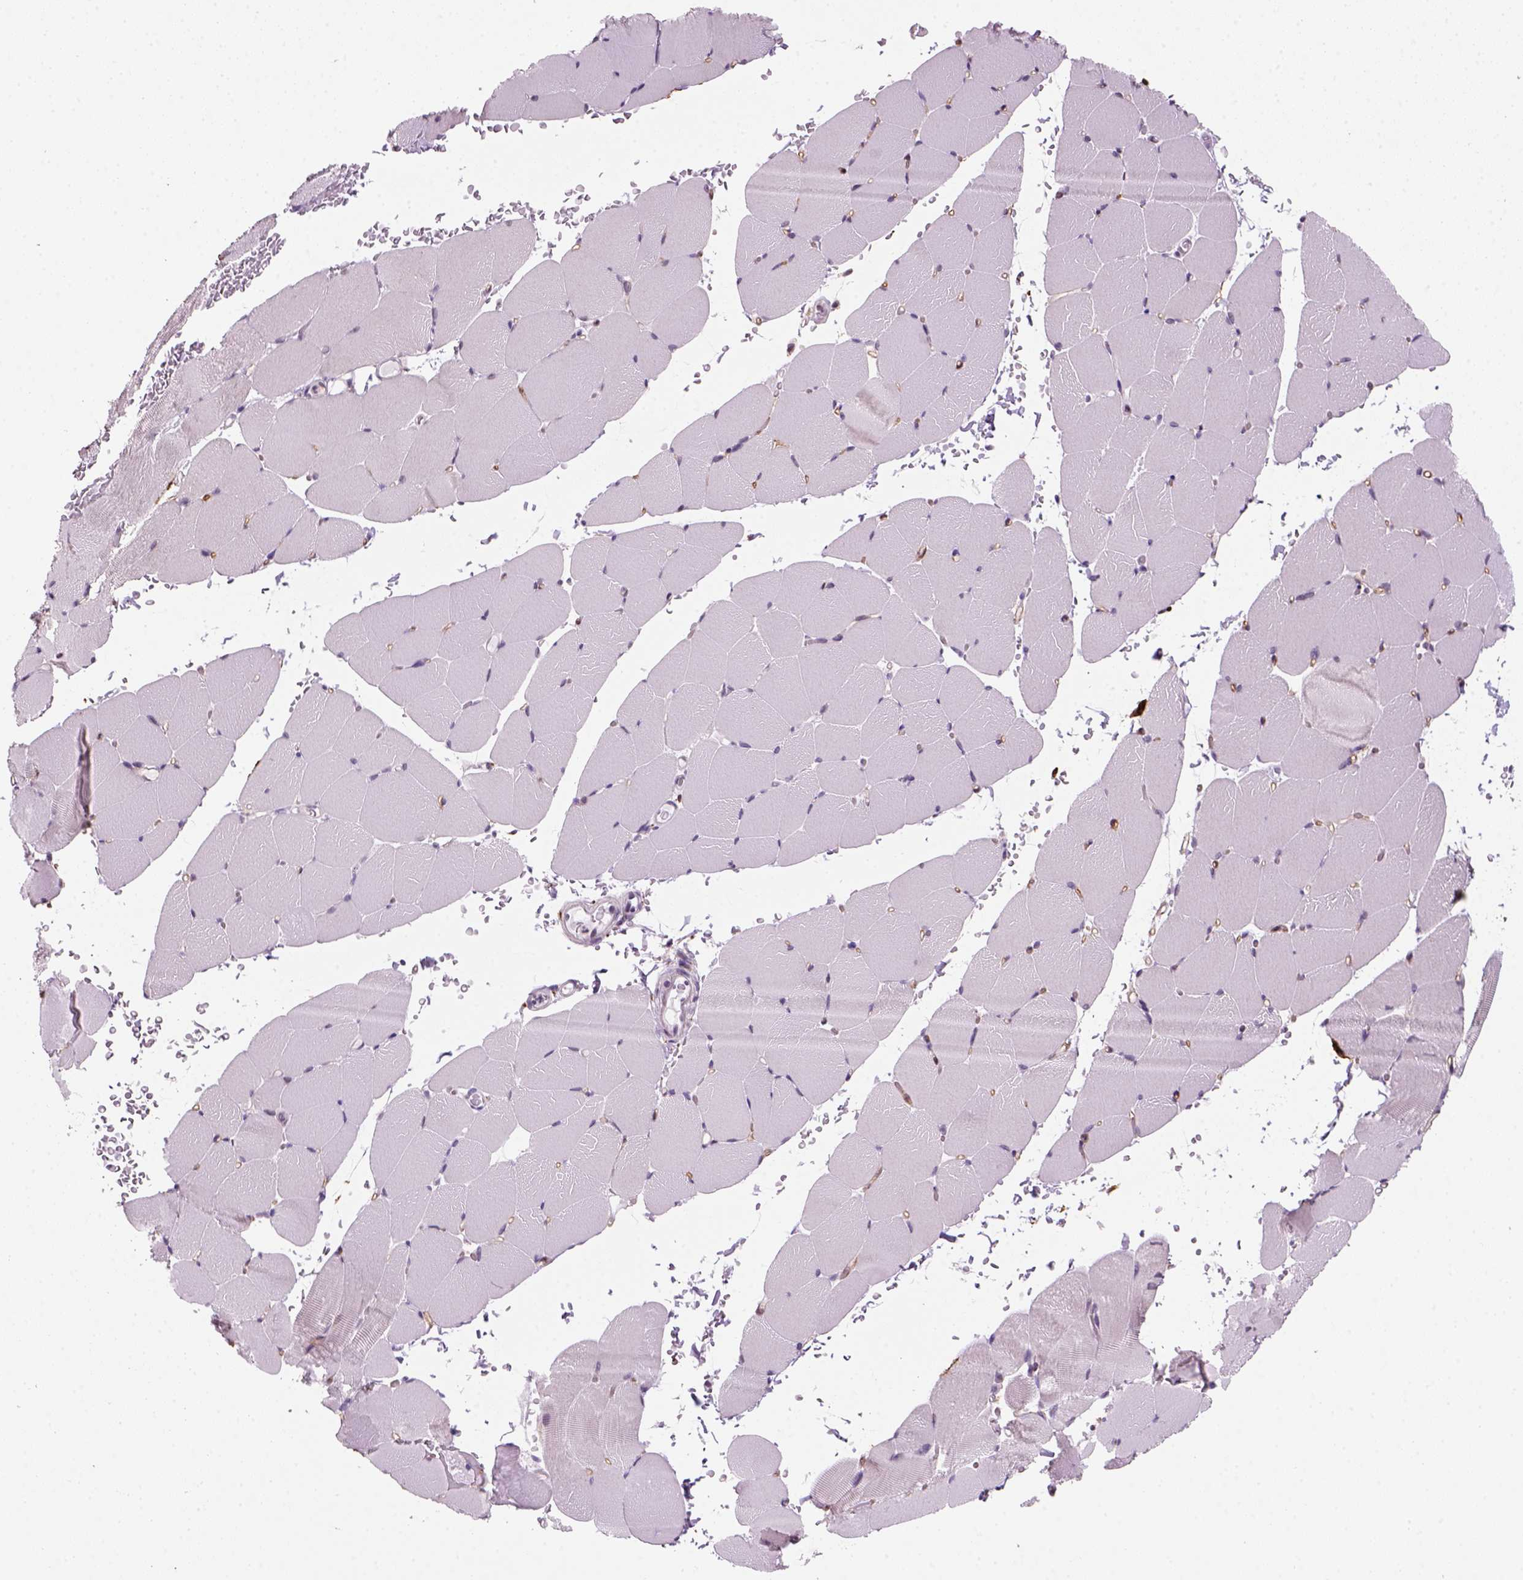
{"staining": {"intensity": "negative", "quantity": "none", "location": "none"}, "tissue": "skeletal muscle", "cell_type": "Myocytes", "image_type": "normal", "snomed": [{"axis": "morphology", "description": "Normal tissue, NOS"}, {"axis": "topography", "description": "Skeletal muscle"}], "caption": "Histopathology image shows no protein staining in myocytes of benign skeletal muscle.", "gene": "MARCKS", "patient": {"sex": "female", "age": 37}}